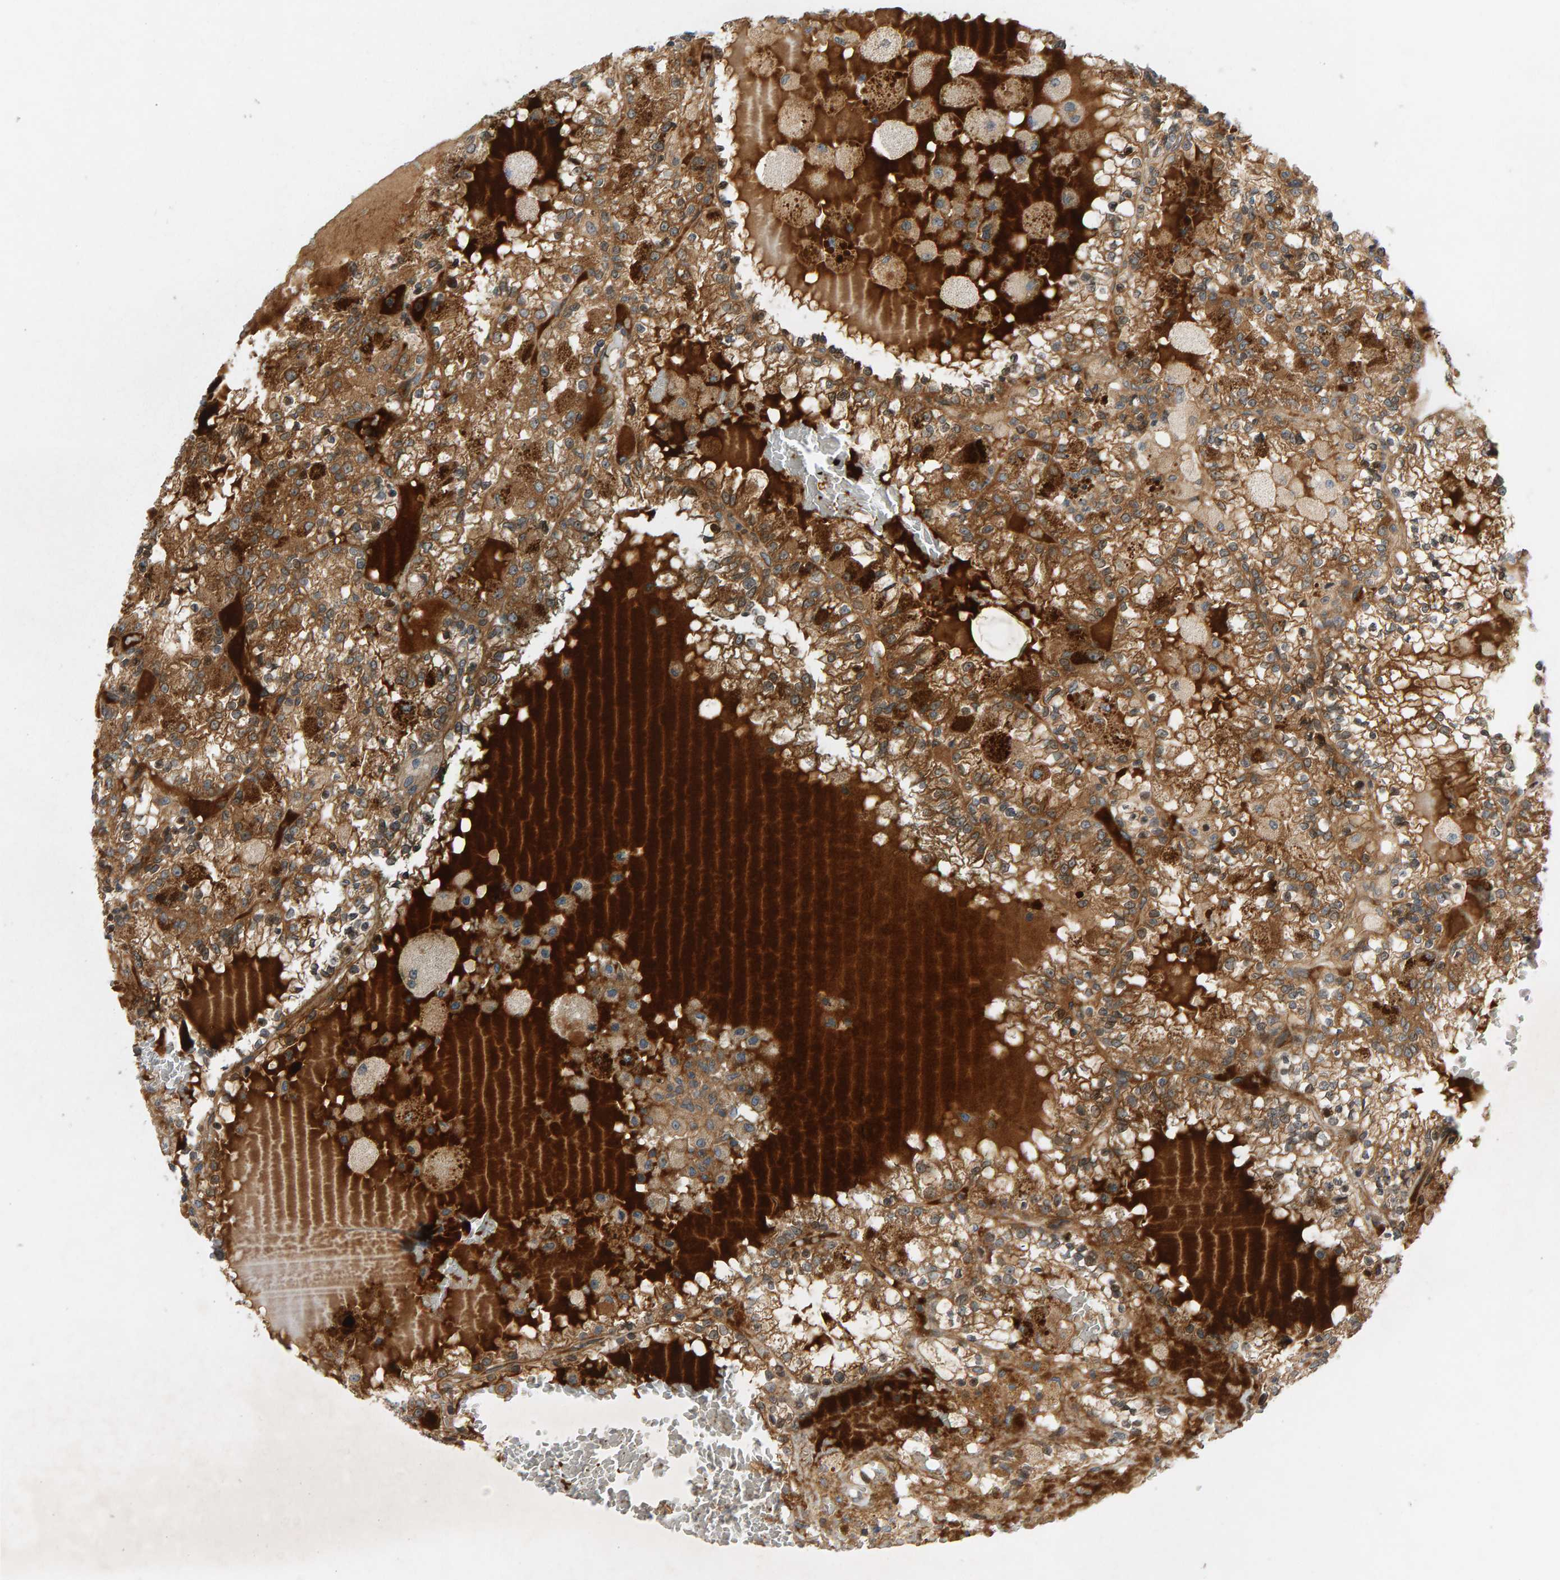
{"staining": {"intensity": "strong", "quantity": ">75%", "location": "cytoplasmic/membranous"}, "tissue": "renal cancer", "cell_type": "Tumor cells", "image_type": "cancer", "snomed": [{"axis": "morphology", "description": "Adenocarcinoma, NOS"}, {"axis": "topography", "description": "Kidney"}], "caption": "Tumor cells show strong cytoplasmic/membranous positivity in about >75% of cells in renal adenocarcinoma.", "gene": "BAHCC1", "patient": {"sex": "female", "age": 56}}